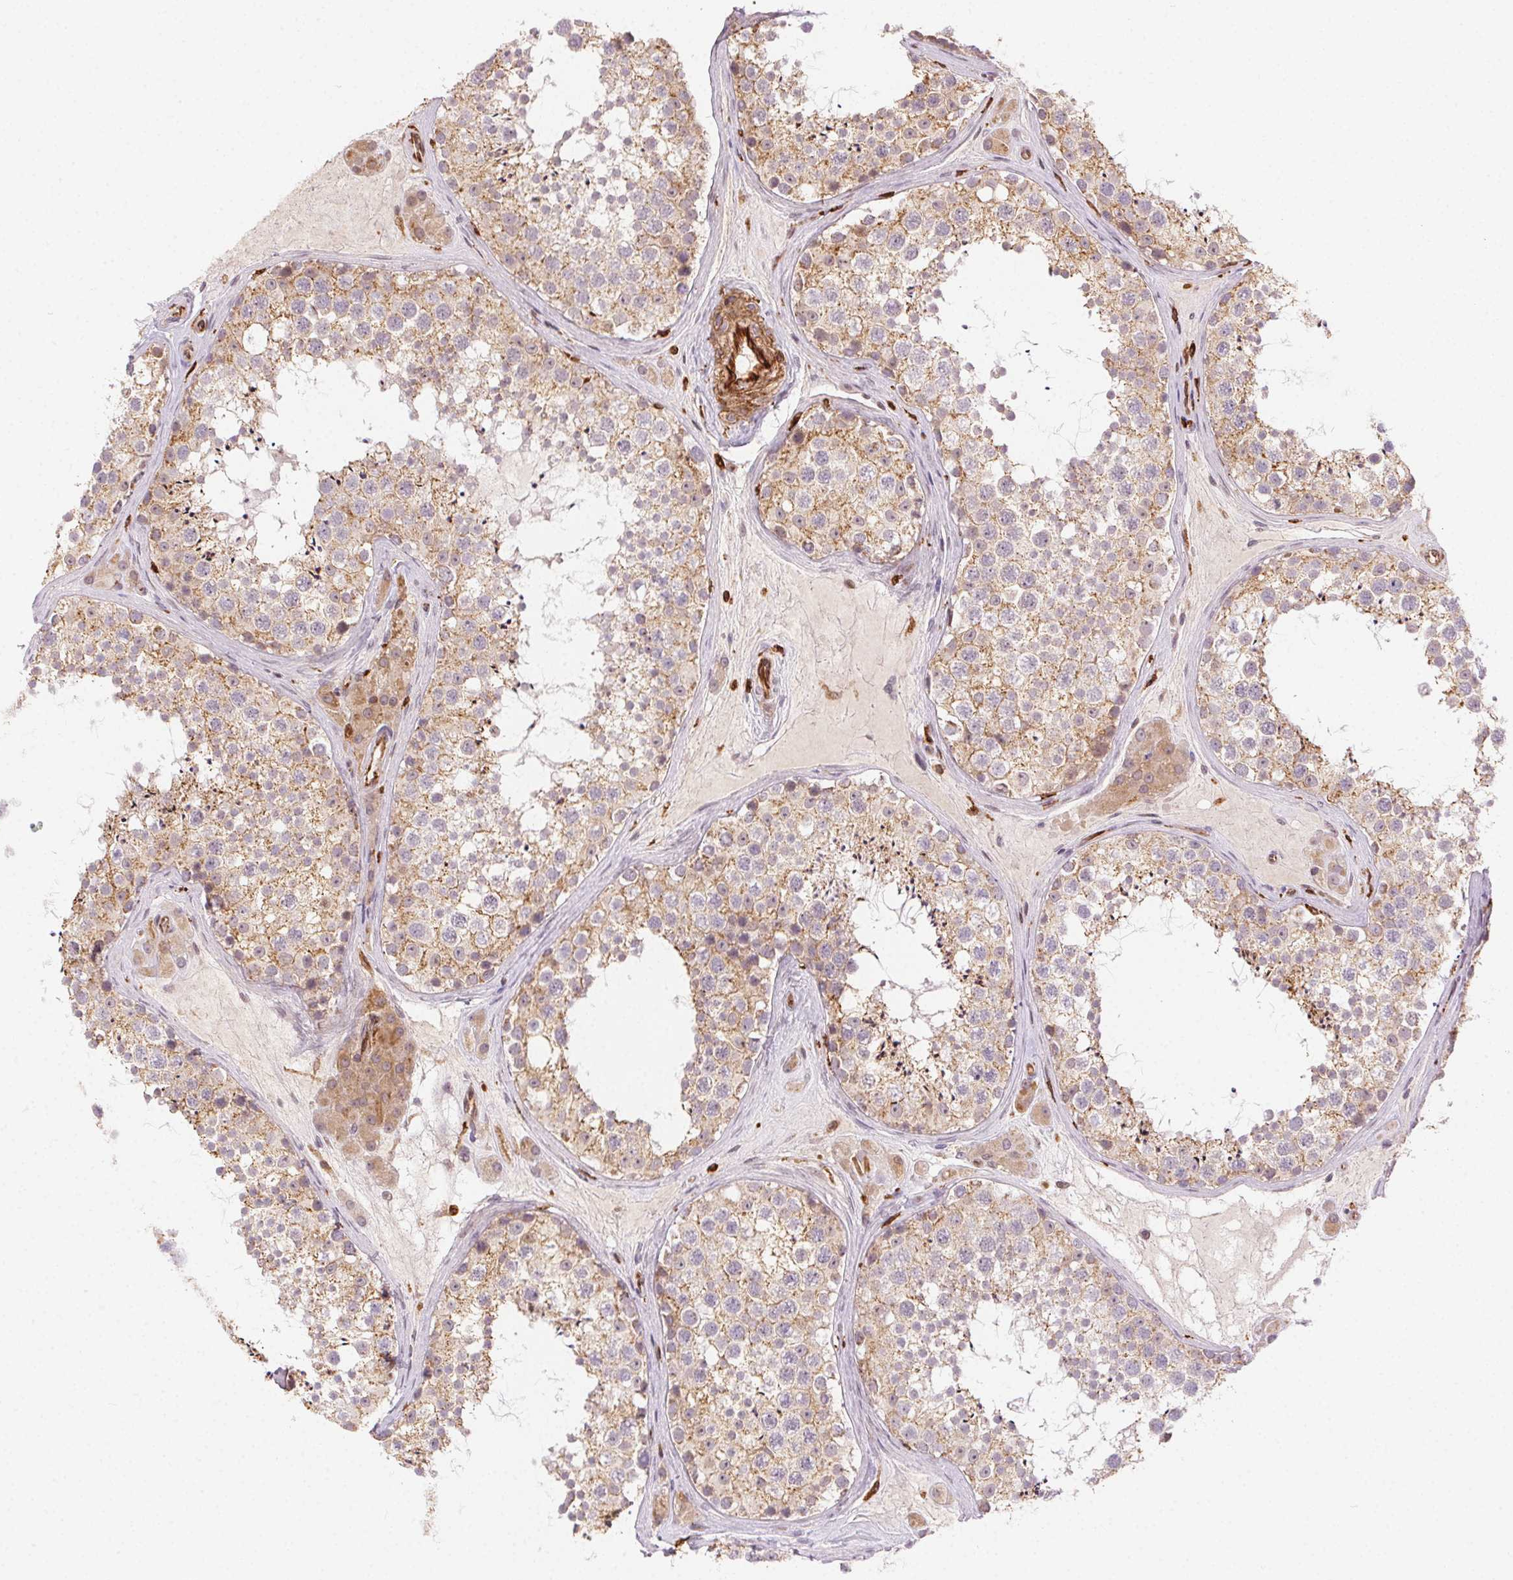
{"staining": {"intensity": "weak", "quantity": ">75%", "location": "cytoplasmic/membranous"}, "tissue": "testis", "cell_type": "Cells in seminiferous ducts", "image_type": "normal", "snomed": [{"axis": "morphology", "description": "Normal tissue, NOS"}, {"axis": "topography", "description": "Testis"}], "caption": "A low amount of weak cytoplasmic/membranous positivity is seen in about >75% of cells in seminiferous ducts in benign testis. (DAB = brown stain, brightfield microscopy at high magnification).", "gene": "RNASET2", "patient": {"sex": "male", "age": 41}}